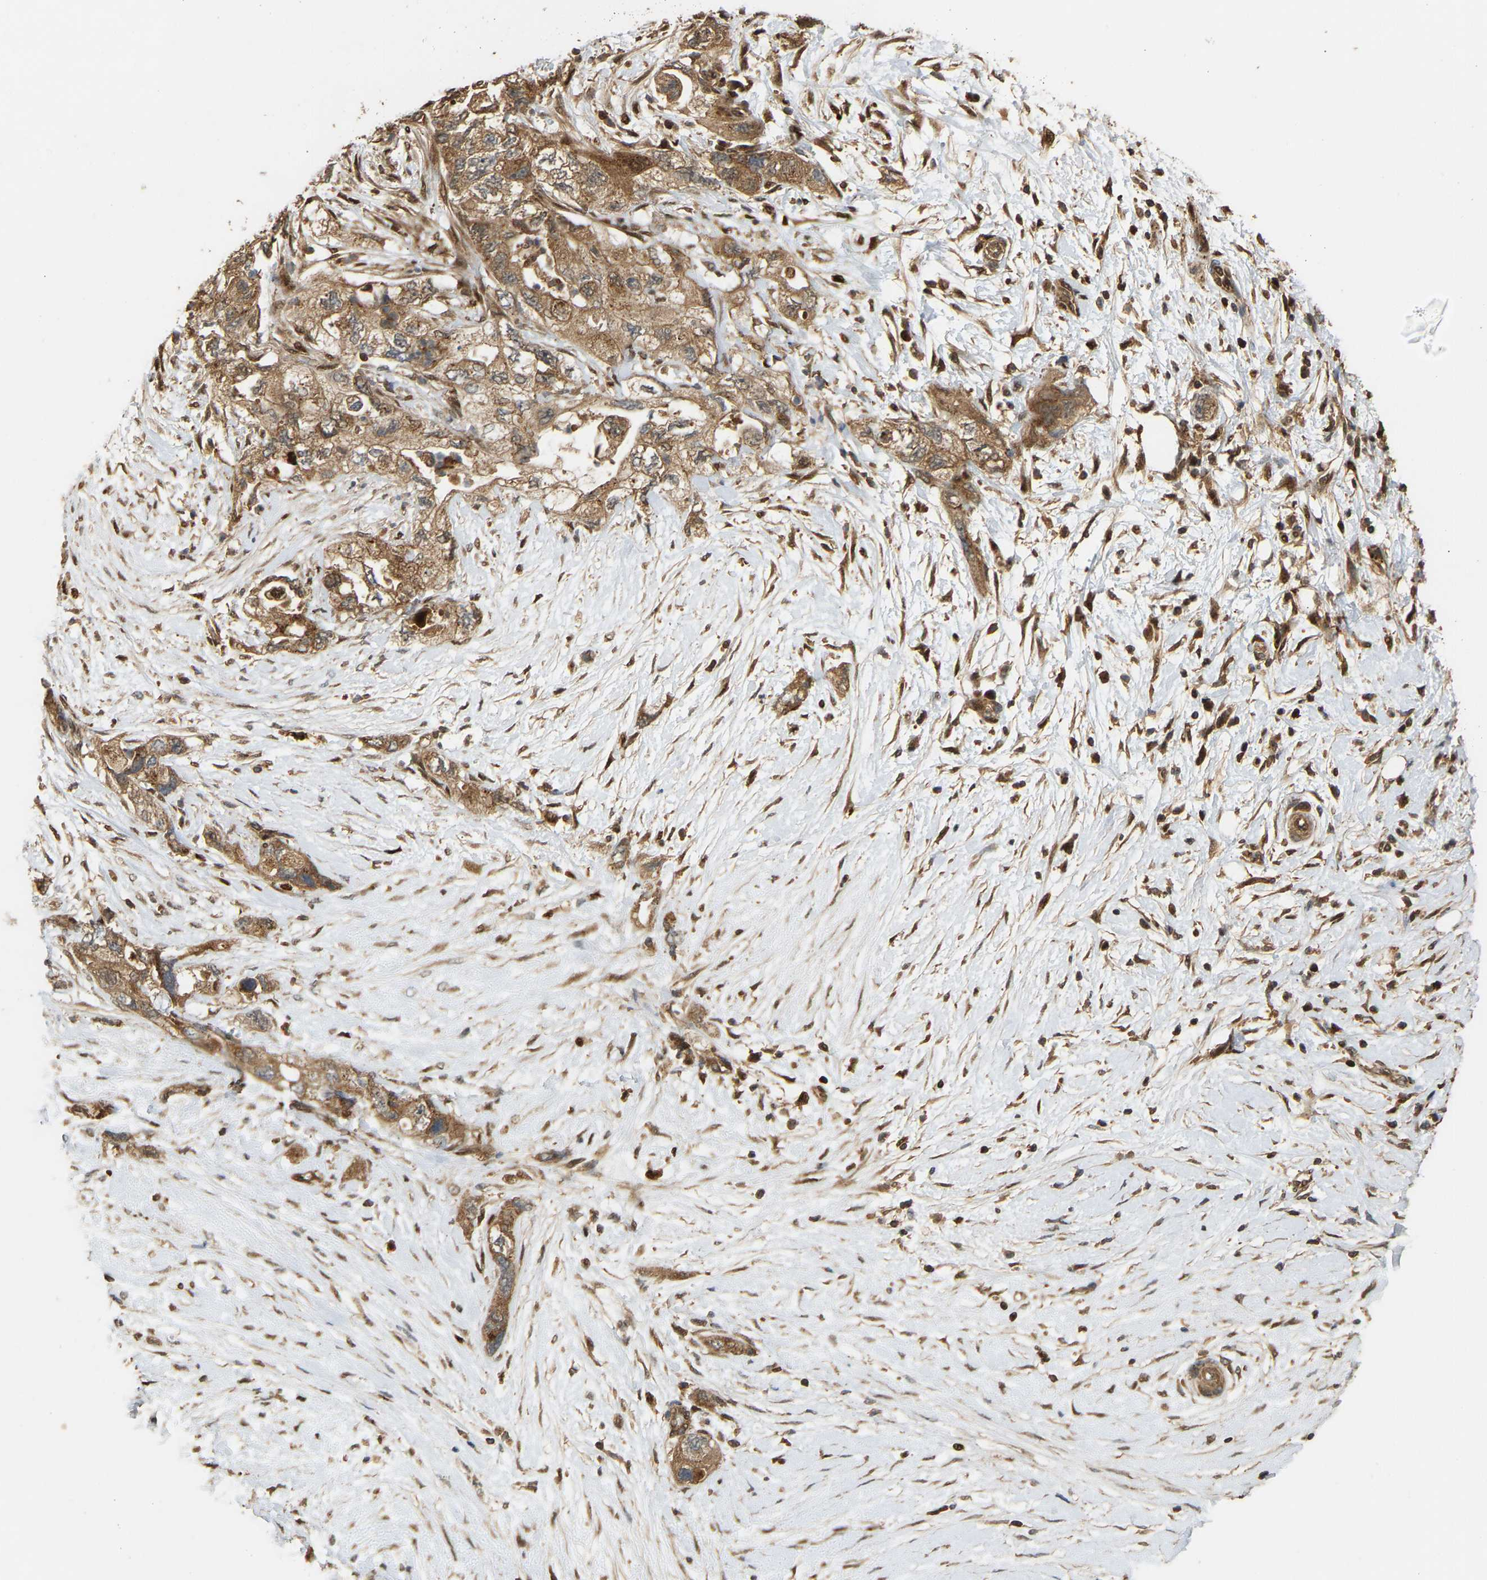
{"staining": {"intensity": "moderate", "quantity": ">75%", "location": "cytoplasmic/membranous"}, "tissue": "pancreatic cancer", "cell_type": "Tumor cells", "image_type": "cancer", "snomed": [{"axis": "morphology", "description": "Adenocarcinoma, NOS"}, {"axis": "topography", "description": "Pancreas"}], "caption": "IHC (DAB) staining of human adenocarcinoma (pancreatic) shows moderate cytoplasmic/membranous protein positivity in about >75% of tumor cells. IHC stains the protein of interest in brown and the nuclei are stained blue.", "gene": "GOPC", "patient": {"sex": "female", "age": 73}}